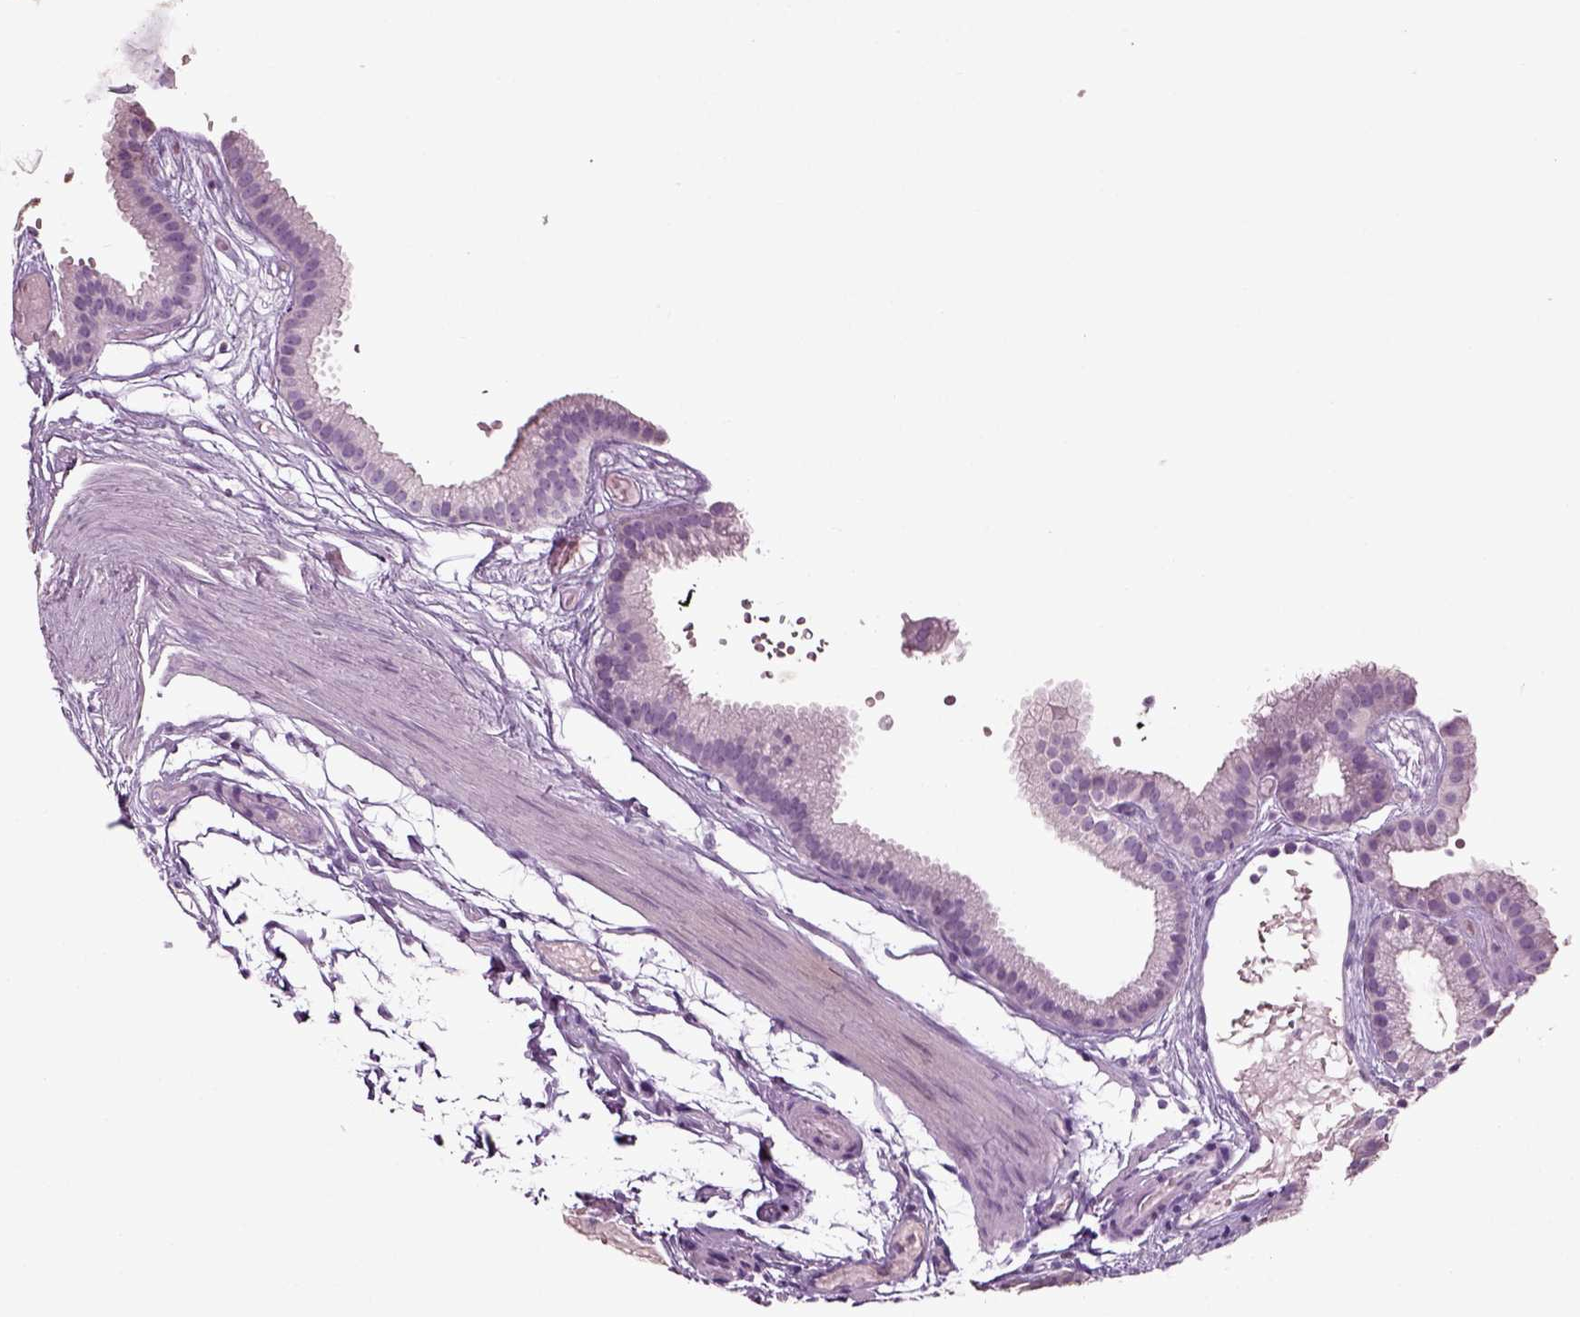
{"staining": {"intensity": "negative", "quantity": "none", "location": "none"}, "tissue": "gallbladder", "cell_type": "Glandular cells", "image_type": "normal", "snomed": [{"axis": "morphology", "description": "Normal tissue, NOS"}, {"axis": "topography", "description": "Gallbladder"}], "caption": "This photomicrograph is of normal gallbladder stained with immunohistochemistry (IHC) to label a protein in brown with the nuclei are counter-stained blue. There is no expression in glandular cells.", "gene": "DEFB118", "patient": {"sex": "female", "age": 45}}